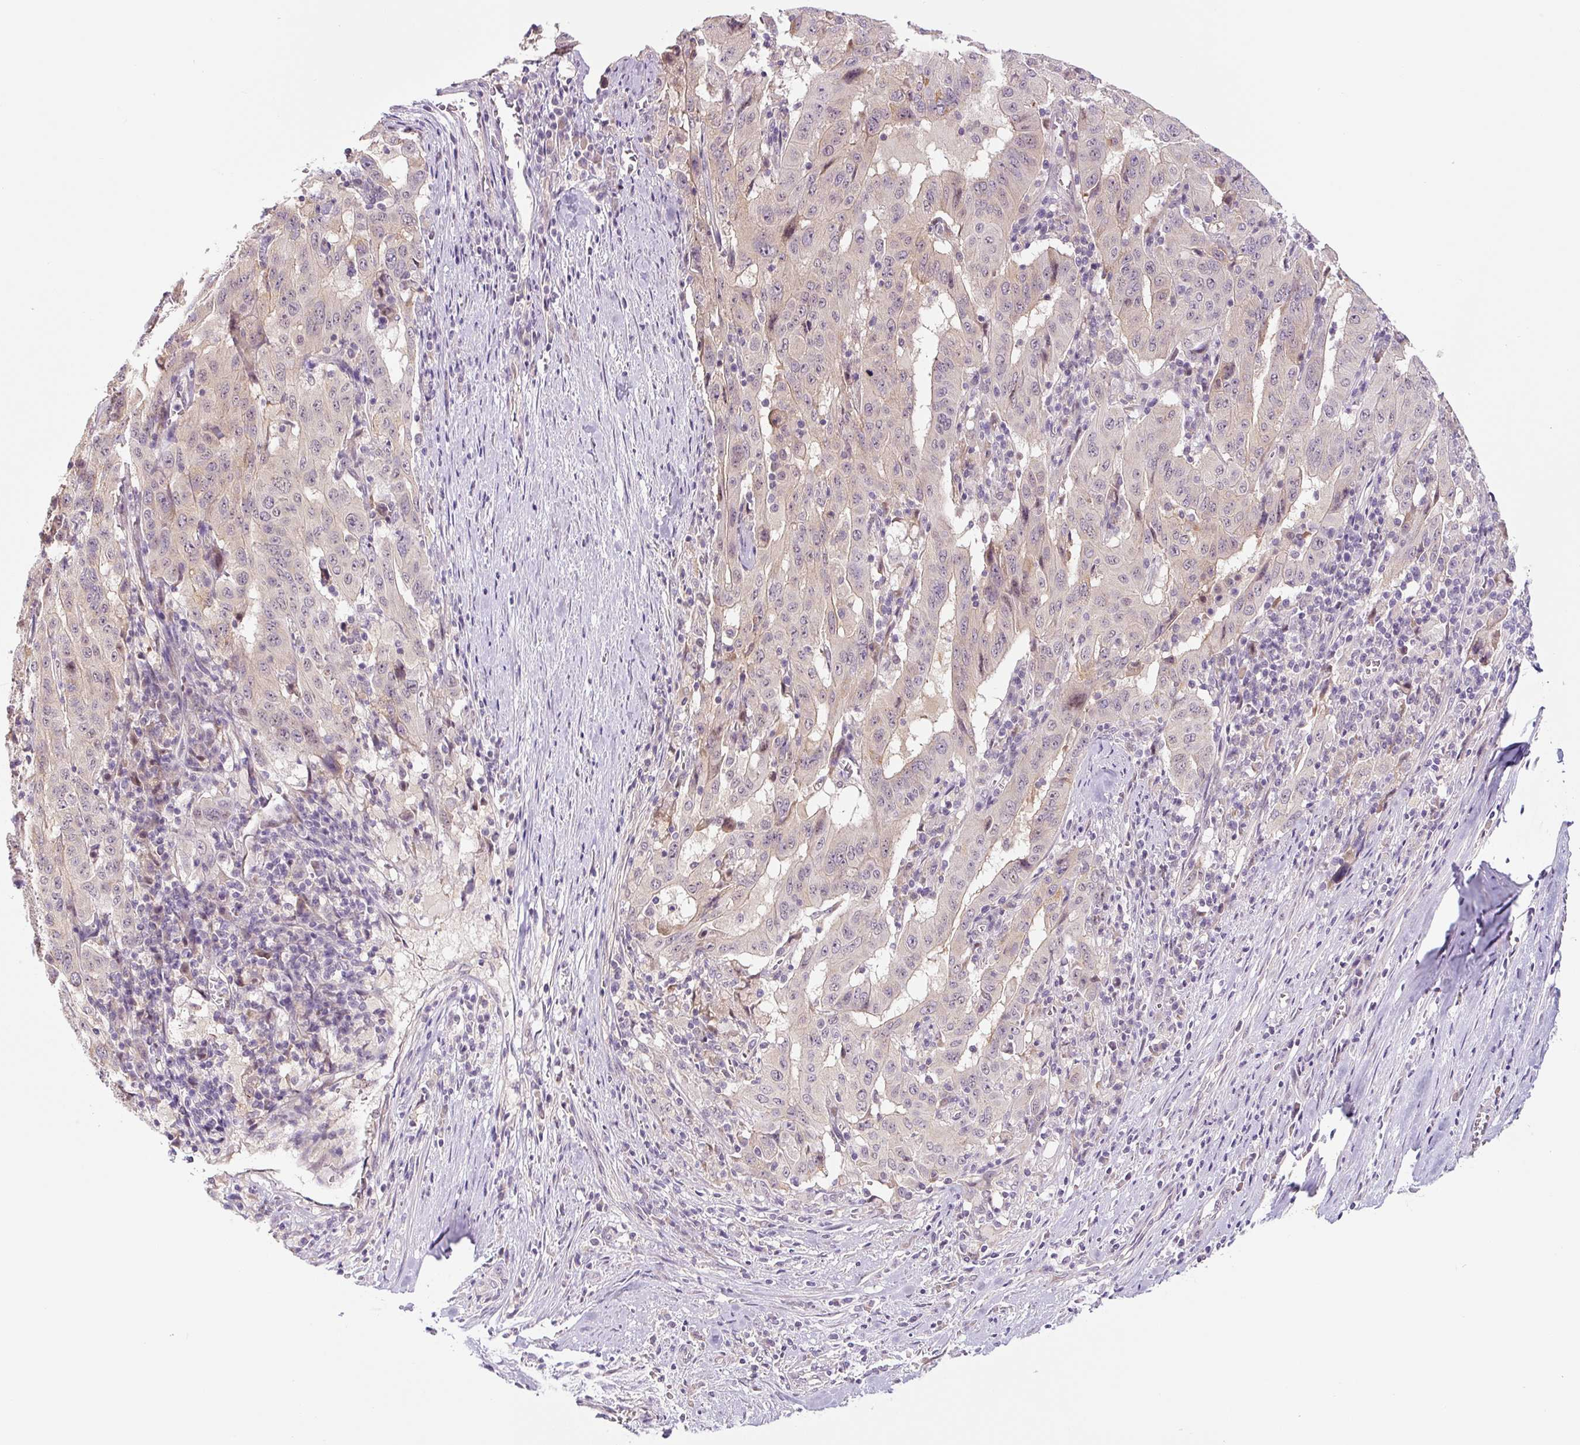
{"staining": {"intensity": "negative", "quantity": "none", "location": "none"}, "tissue": "pancreatic cancer", "cell_type": "Tumor cells", "image_type": "cancer", "snomed": [{"axis": "morphology", "description": "Adenocarcinoma, NOS"}, {"axis": "topography", "description": "Pancreas"}], "caption": "Micrograph shows no significant protein positivity in tumor cells of pancreatic cancer. (DAB IHC, high magnification).", "gene": "PRKAA2", "patient": {"sex": "male", "age": 63}}